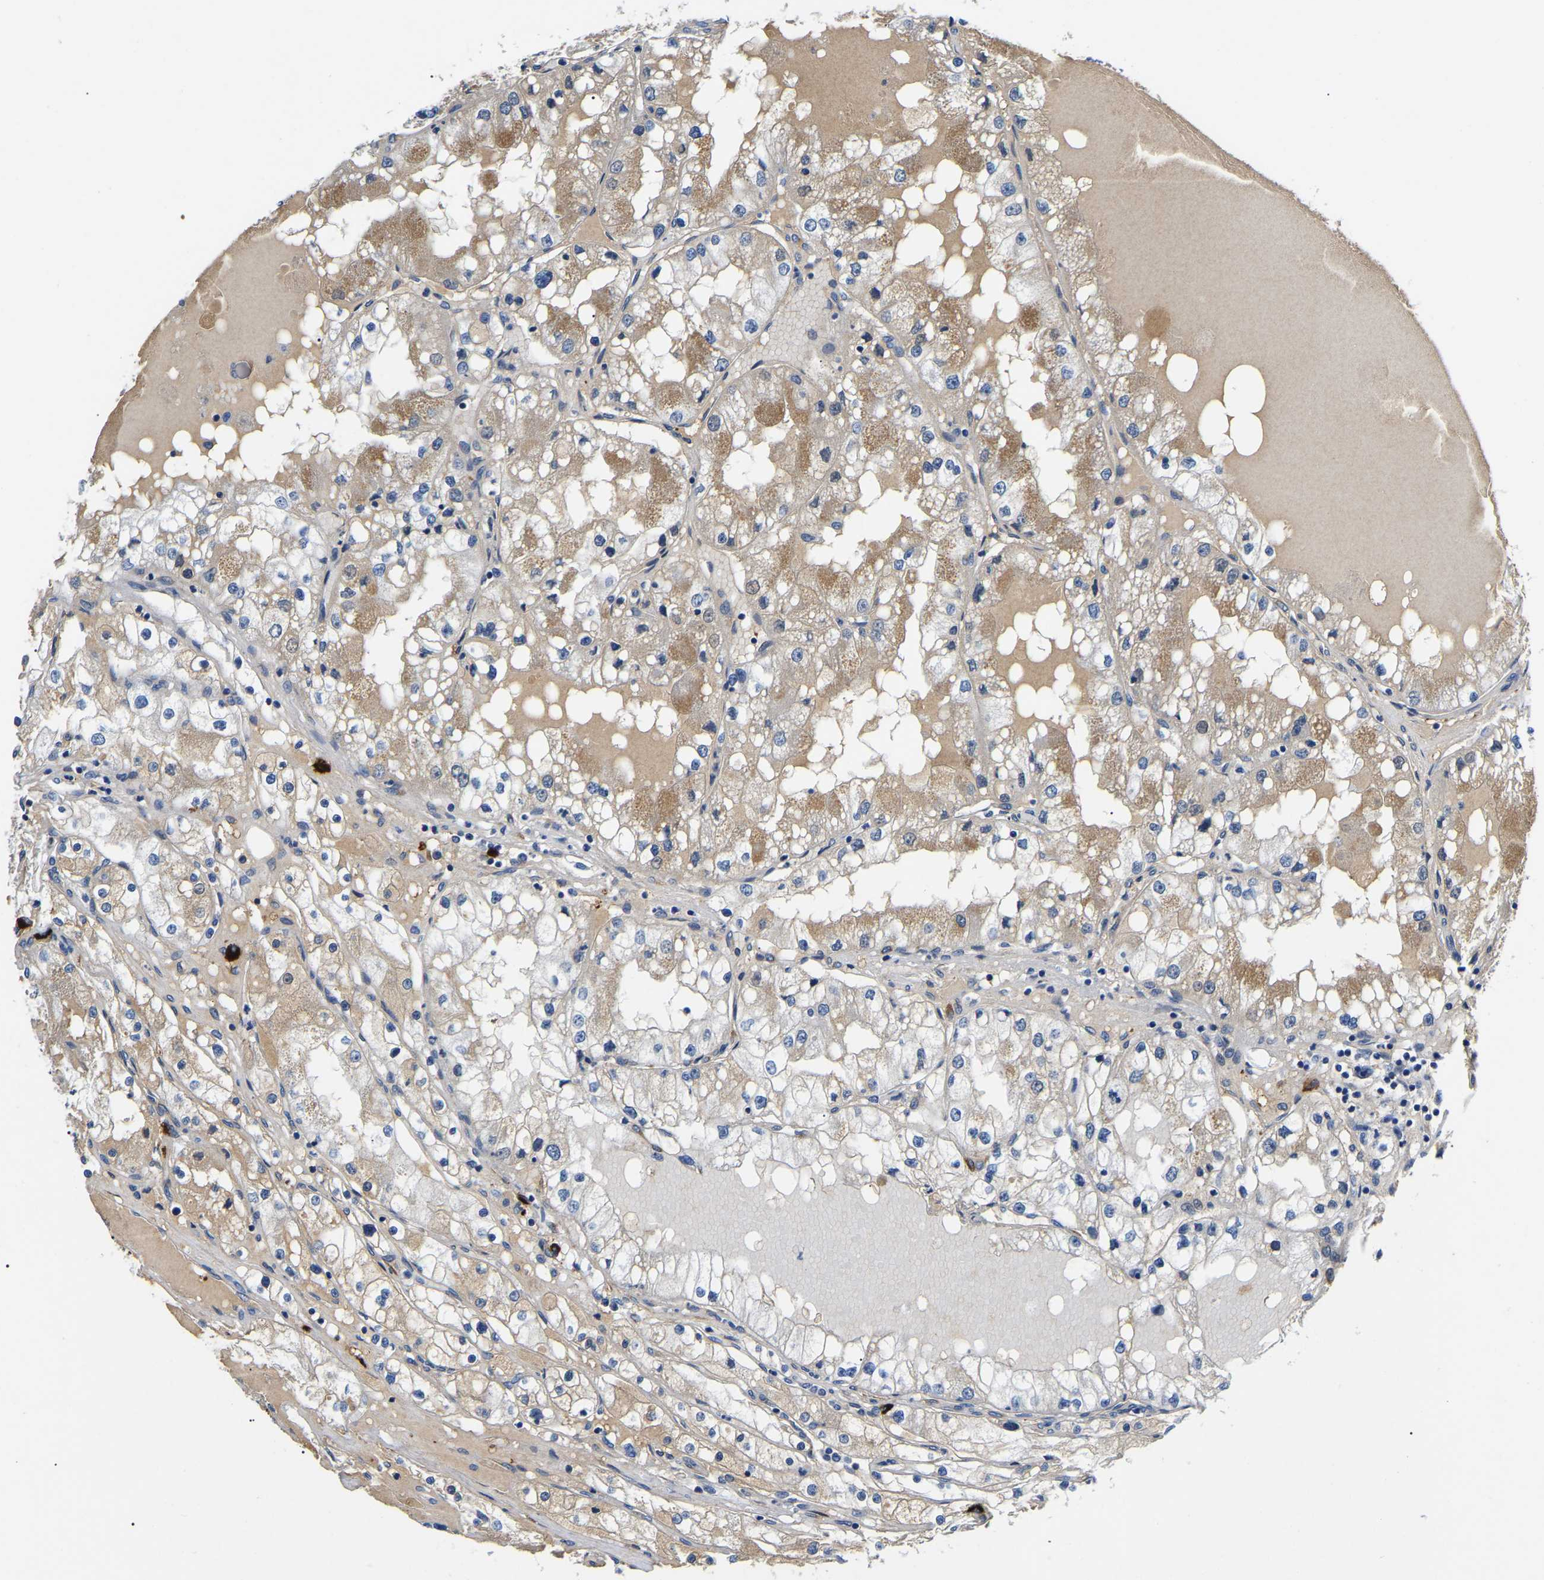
{"staining": {"intensity": "moderate", "quantity": "25%-75%", "location": "cytoplasmic/membranous"}, "tissue": "renal cancer", "cell_type": "Tumor cells", "image_type": "cancer", "snomed": [{"axis": "morphology", "description": "Adenocarcinoma, NOS"}, {"axis": "topography", "description": "Kidney"}], "caption": "Approximately 25%-75% of tumor cells in renal adenocarcinoma display moderate cytoplasmic/membranous protein staining as visualized by brown immunohistochemical staining.", "gene": "DUSP8", "patient": {"sex": "male", "age": 68}}